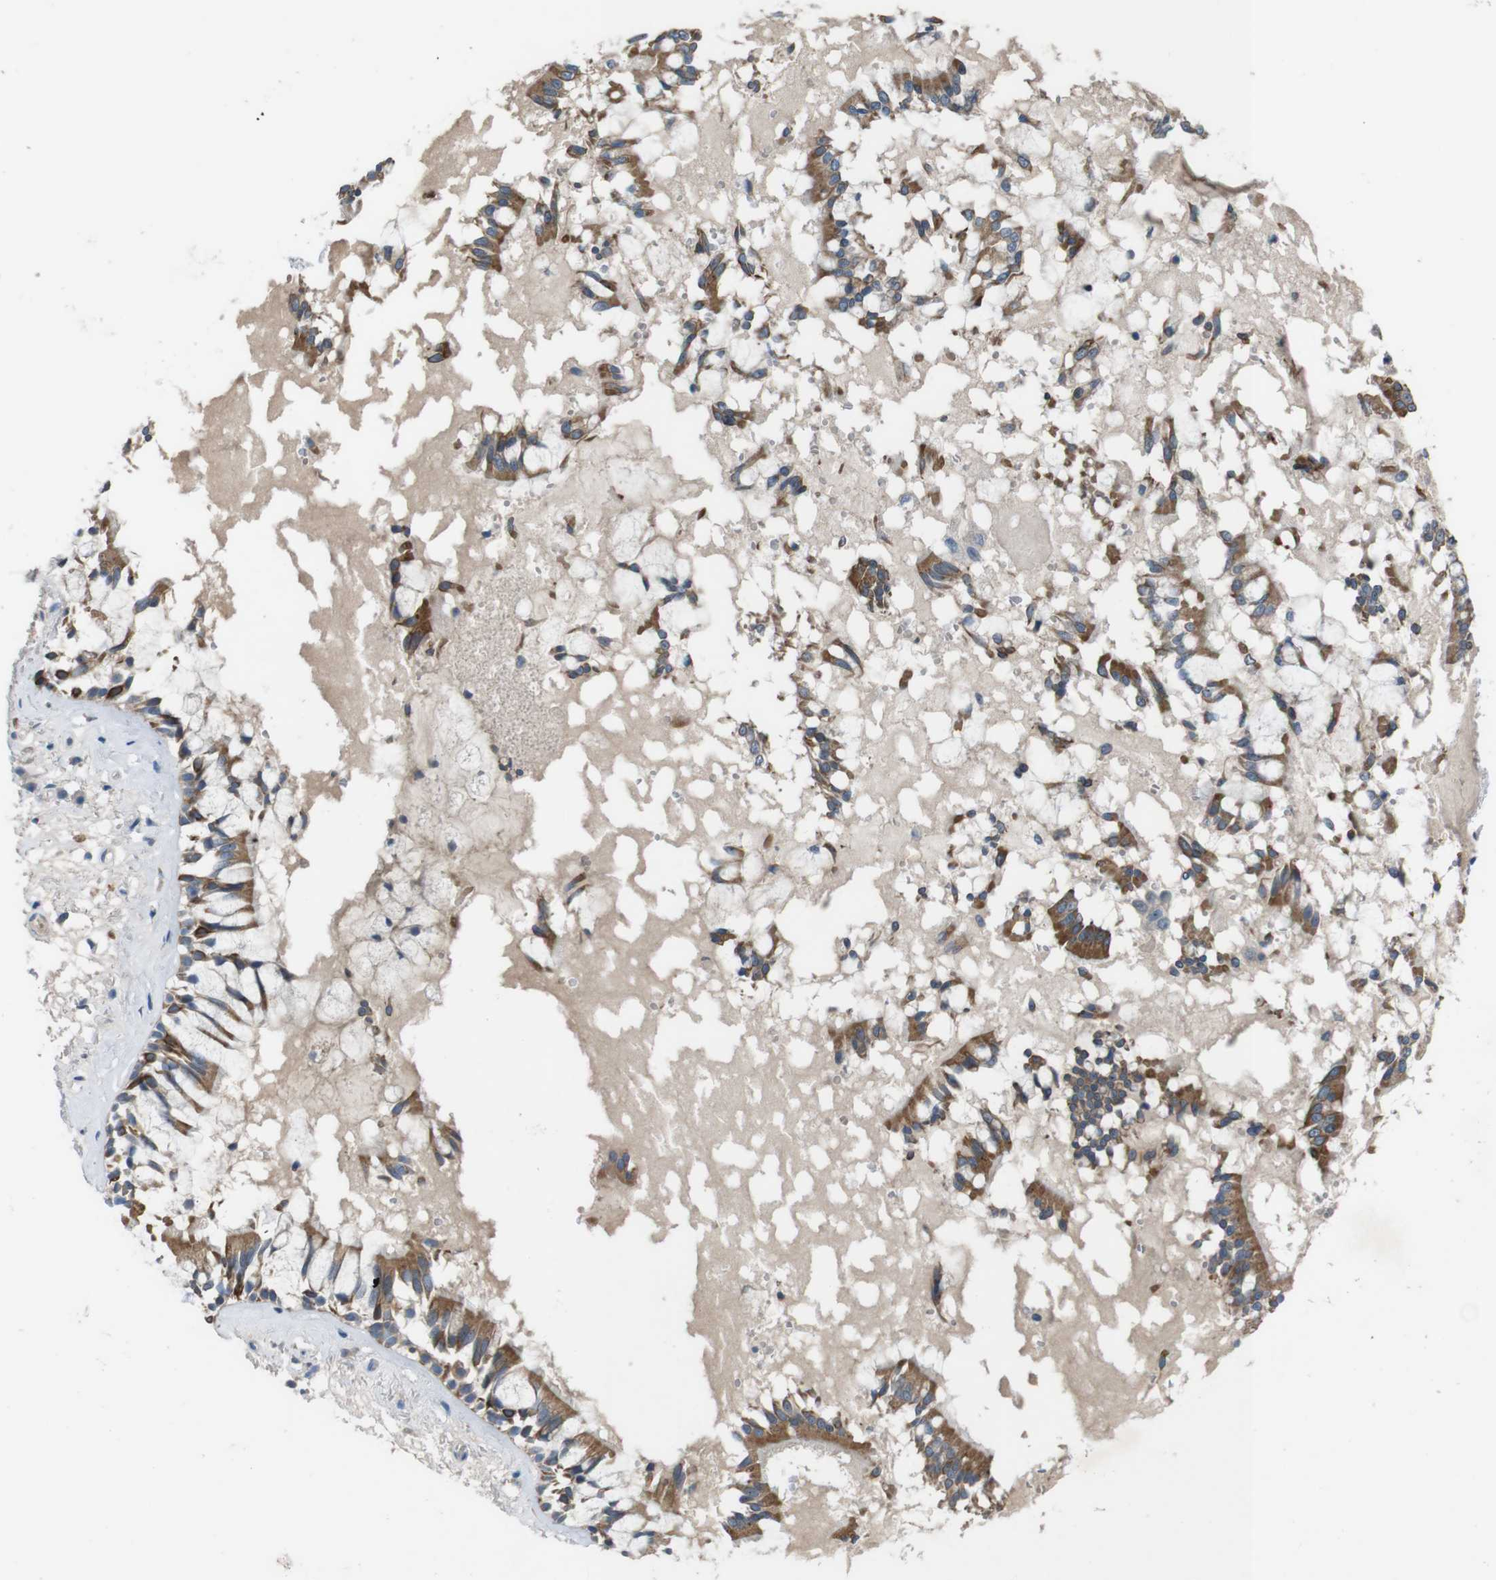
{"staining": {"intensity": "moderate", "quantity": ">75%", "location": "cytoplasmic/membranous"}, "tissue": "bronchus", "cell_type": "Respiratory epithelial cells", "image_type": "normal", "snomed": [{"axis": "morphology", "description": "Normal tissue, NOS"}, {"axis": "morphology", "description": "Inflammation, NOS"}, {"axis": "topography", "description": "Cartilage tissue"}, {"axis": "topography", "description": "Lung"}], "caption": "Immunohistochemistry (IHC) photomicrograph of benign human bronchus stained for a protein (brown), which reveals medium levels of moderate cytoplasmic/membranous staining in approximately >75% of respiratory epithelial cells.", "gene": "MOGAT3", "patient": {"sex": "male", "age": 71}}